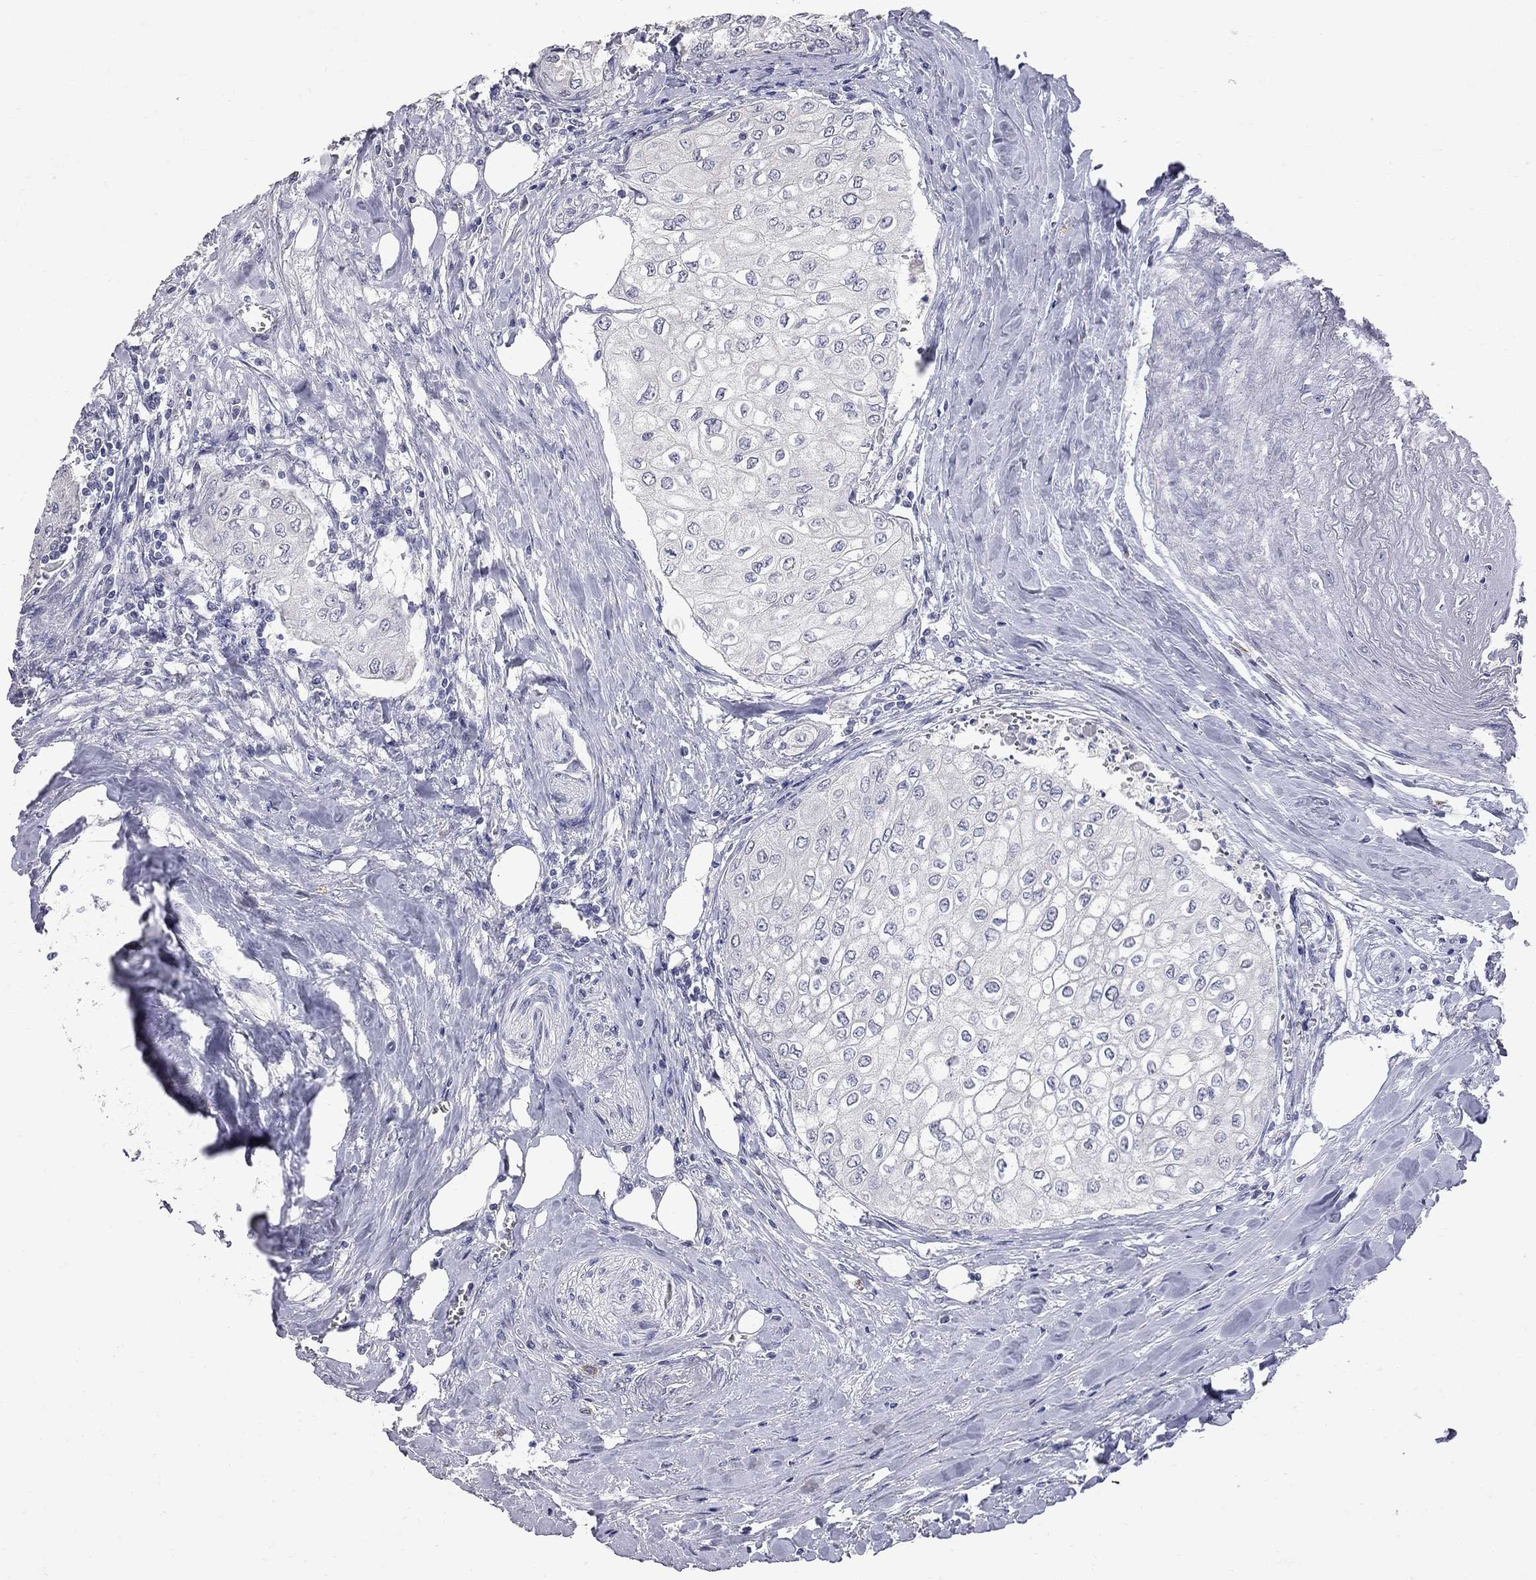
{"staining": {"intensity": "negative", "quantity": "none", "location": "none"}, "tissue": "urothelial cancer", "cell_type": "Tumor cells", "image_type": "cancer", "snomed": [{"axis": "morphology", "description": "Urothelial carcinoma, High grade"}, {"axis": "topography", "description": "Urinary bladder"}], "caption": "DAB (3,3'-diaminobenzidine) immunohistochemical staining of urothelial cancer demonstrates no significant positivity in tumor cells. (IHC, brightfield microscopy, high magnification).", "gene": "NOS2", "patient": {"sex": "male", "age": 62}}